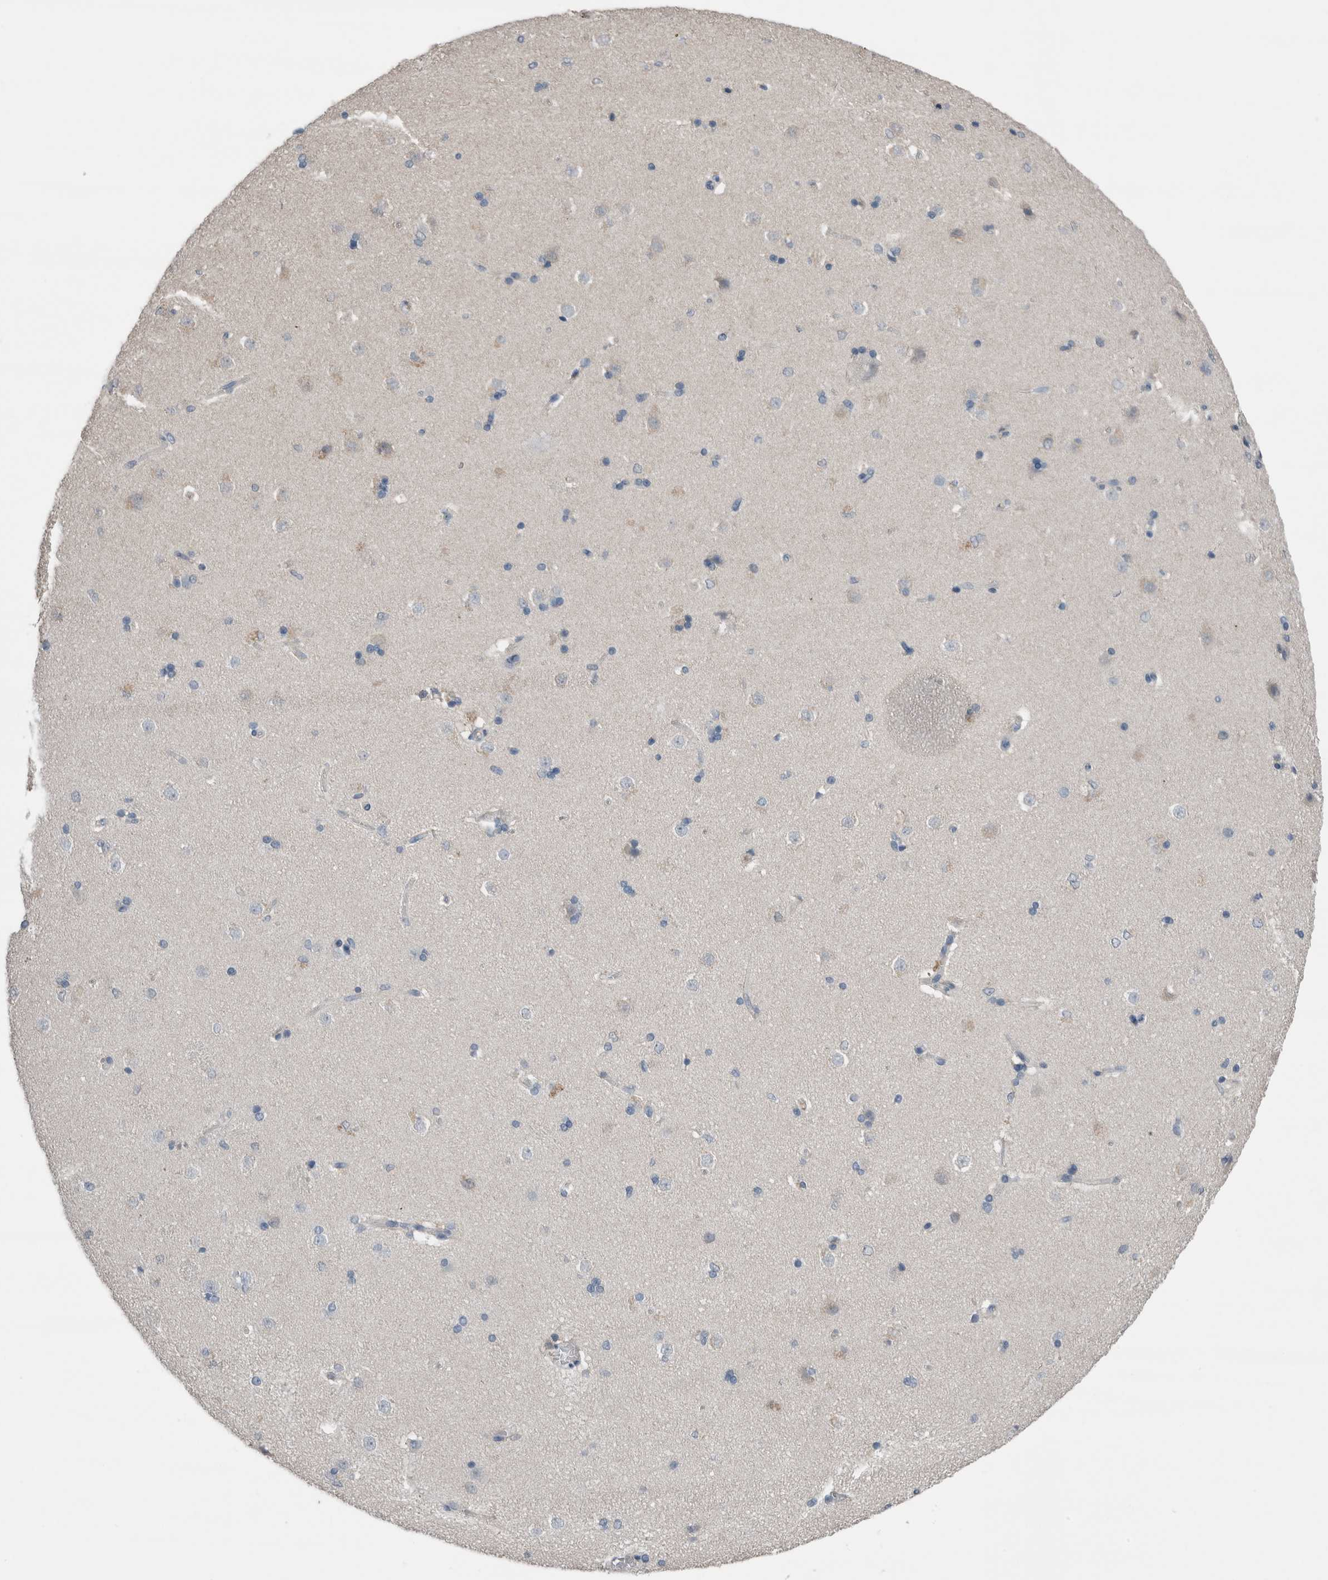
{"staining": {"intensity": "negative", "quantity": "none", "location": "none"}, "tissue": "caudate", "cell_type": "Glial cells", "image_type": "normal", "snomed": [{"axis": "morphology", "description": "Normal tissue, NOS"}, {"axis": "topography", "description": "Lateral ventricle wall"}], "caption": "This is an immunohistochemistry (IHC) photomicrograph of benign human caudate. There is no positivity in glial cells.", "gene": "CRNN", "patient": {"sex": "female", "age": 19}}